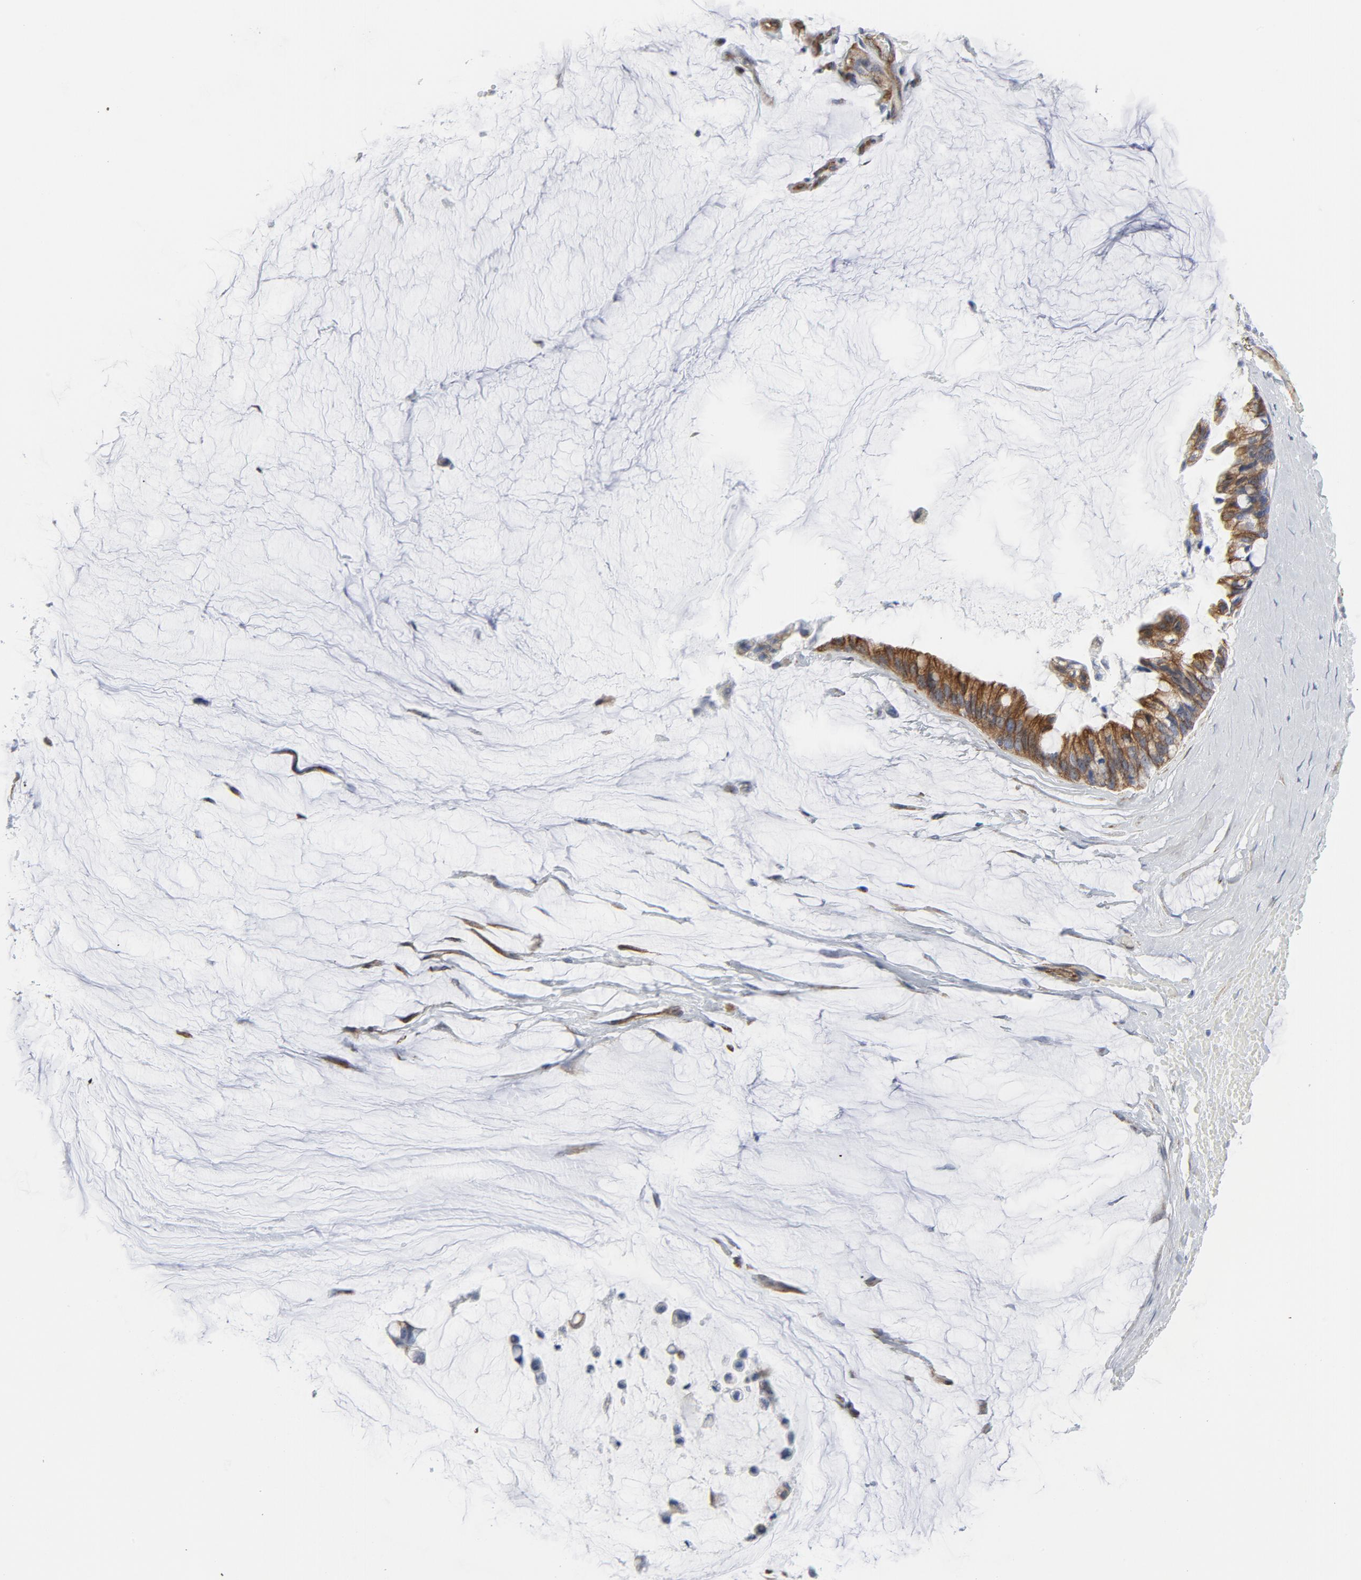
{"staining": {"intensity": "moderate", "quantity": "25%-75%", "location": "cytoplasmic/membranous"}, "tissue": "ovarian cancer", "cell_type": "Tumor cells", "image_type": "cancer", "snomed": [{"axis": "morphology", "description": "Cystadenocarcinoma, mucinous, NOS"}, {"axis": "topography", "description": "Ovary"}], "caption": "This image exhibits ovarian cancer (mucinous cystadenocarcinoma) stained with IHC to label a protein in brown. The cytoplasmic/membranous of tumor cells show moderate positivity for the protein. Nuclei are counter-stained blue.", "gene": "TUBB1", "patient": {"sex": "female", "age": 39}}